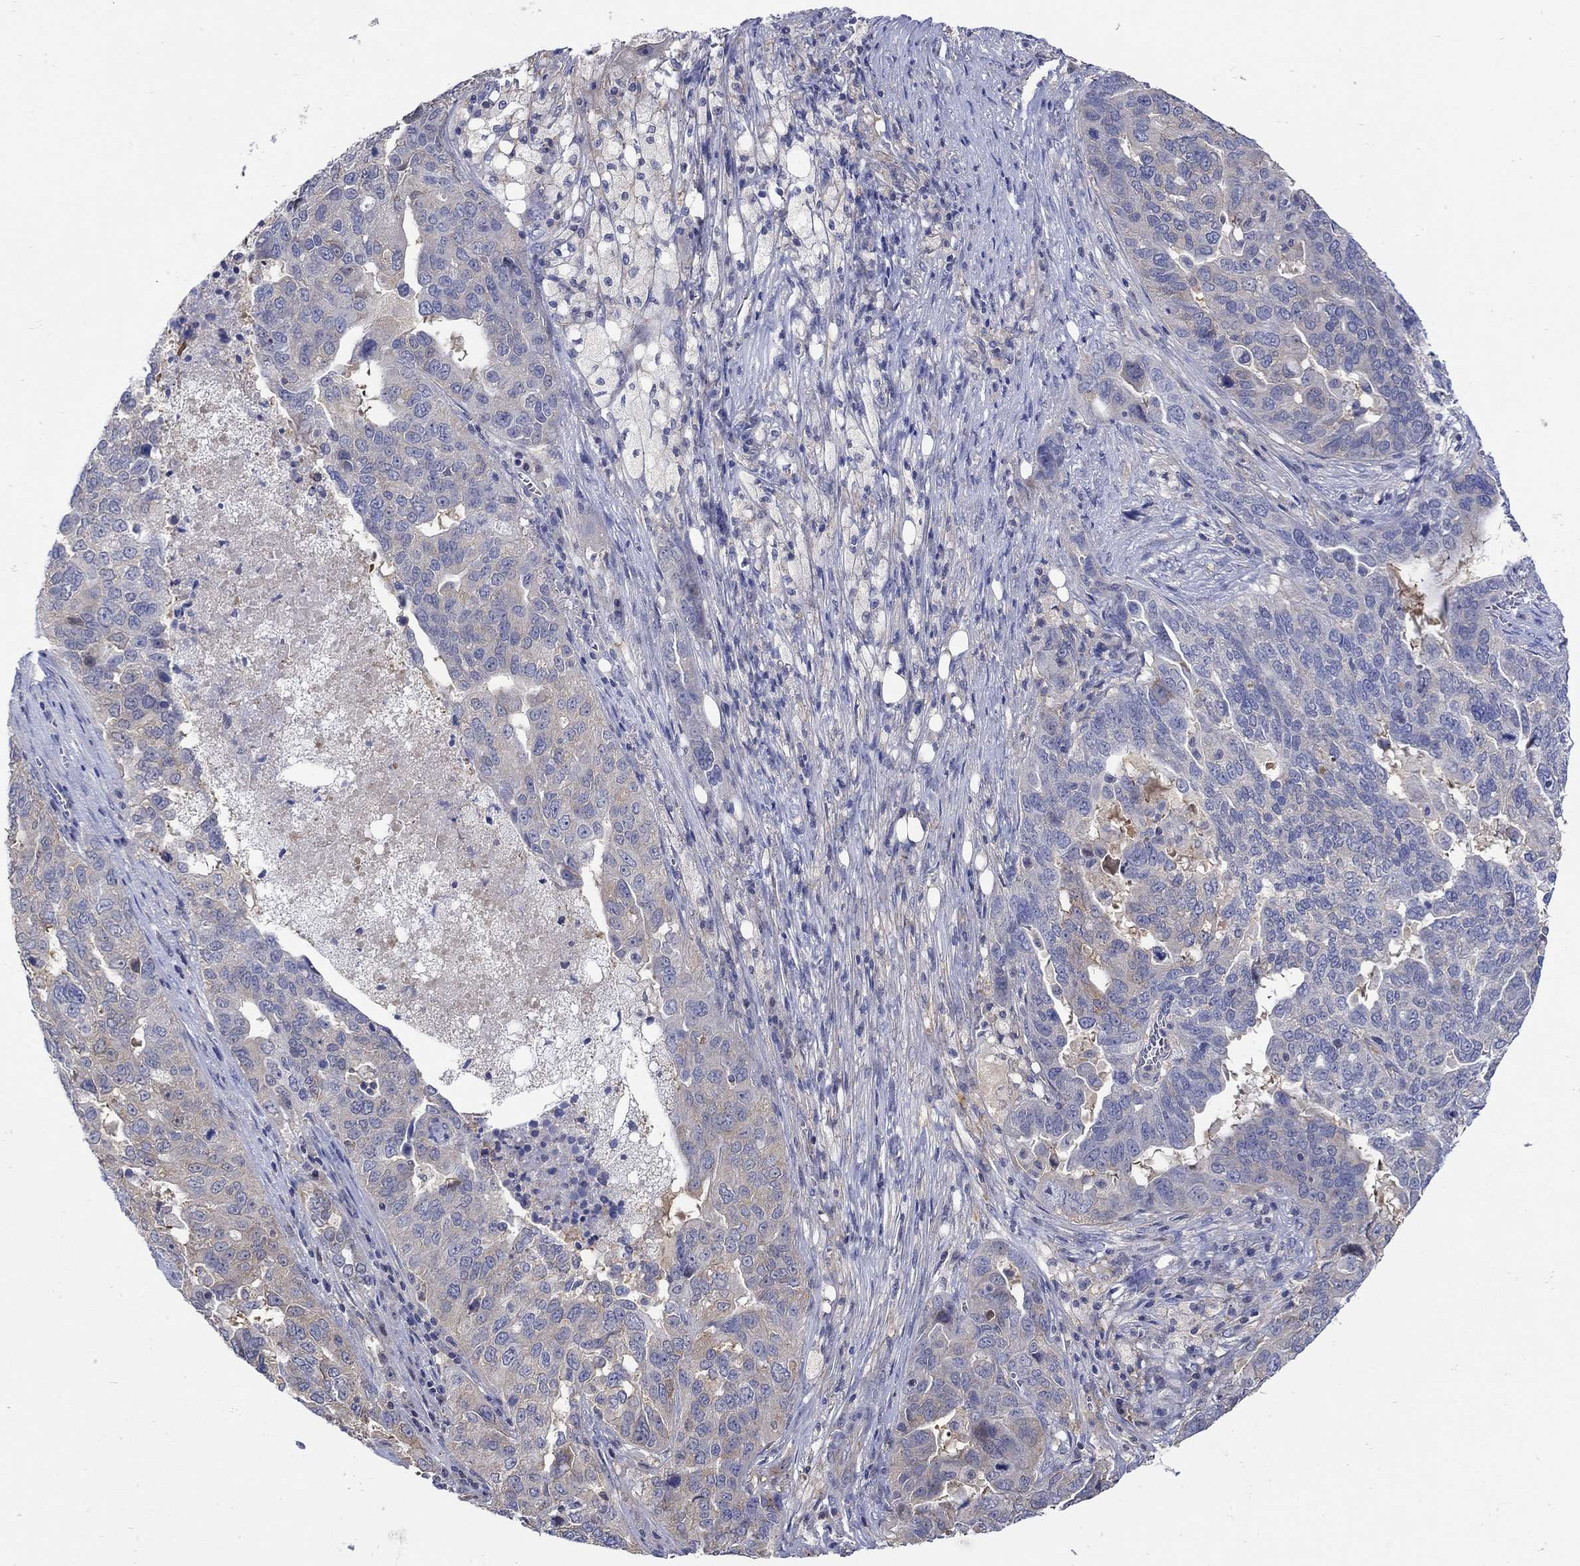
{"staining": {"intensity": "weak", "quantity": "25%-75%", "location": "cytoplasmic/membranous"}, "tissue": "ovarian cancer", "cell_type": "Tumor cells", "image_type": "cancer", "snomed": [{"axis": "morphology", "description": "Carcinoma, endometroid"}, {"axis": "topography", "description": "Soft tissue"}, {"axis": "topography", "description": "Ovary"}], "caption": "Protein expression analysis of ovarian endometroid carcinoma displays weak cytoplasmic/membranous expression in approximately 25%-75% of tumor cells.", "gene": "TEKT3", "patient": {"sex": "female", "age": 52}}